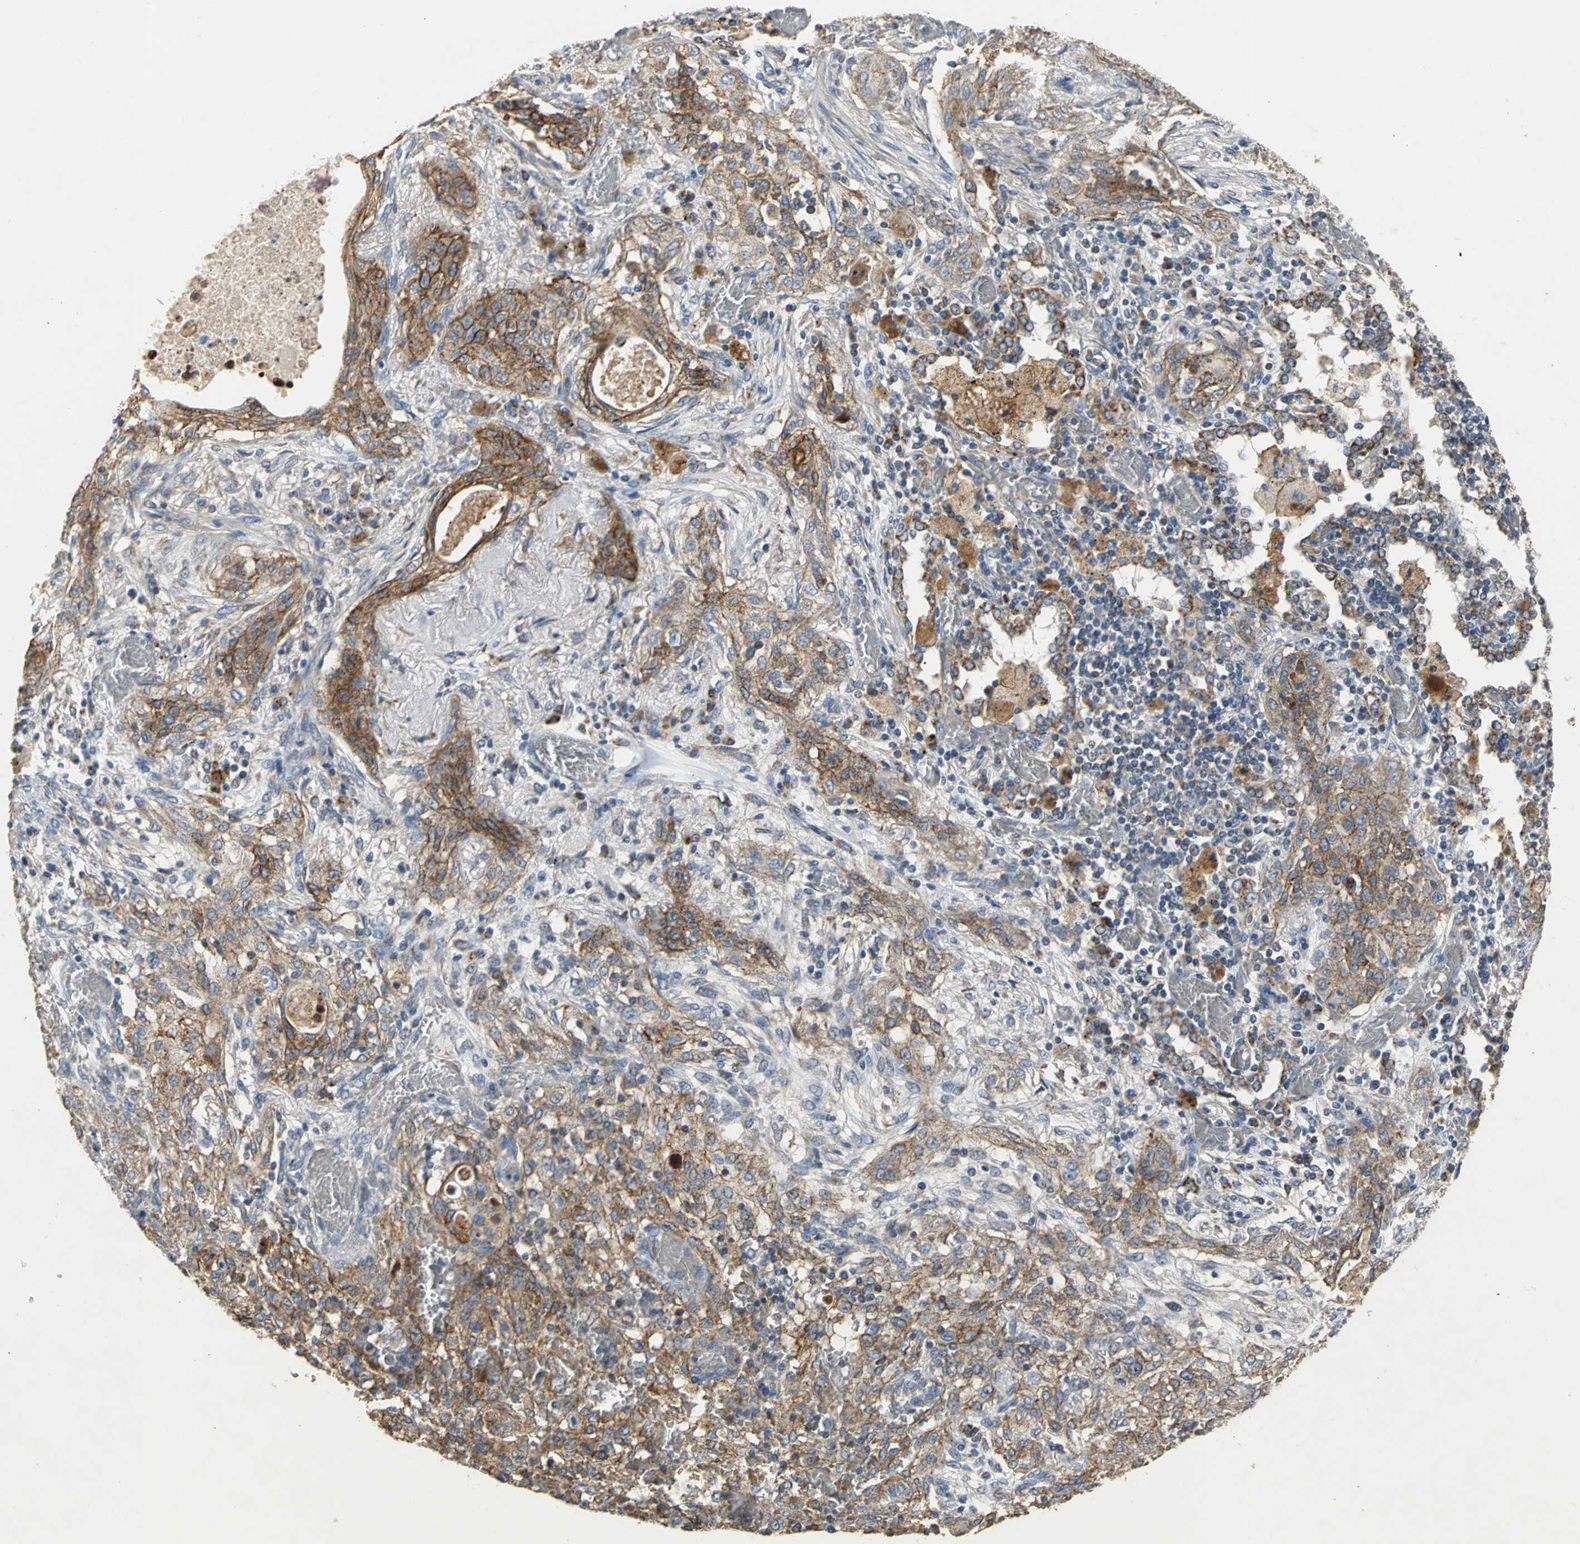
{"staining": {"intensity": "strong", "quantity": ">75%", "location": "cytoplasmic/membranous"}, "tissue": "lung cancer", "cell_type": "Tumor cells", "image_type": "cancer", "snomed": [{"axis": "morphology", "description": "Squamous cell carcinoma, NOS"}, {"axis": "topography", "description": "Lung"}], "caption": "Protein expression analysis of human lung cancer (squamous cell carcinoma) reveals strong cytoplasmic/membranous staining in approximately >75% of tumor cells.", "gene": "NDUFB5", "patient": {"sex": "female", "age": 47}}